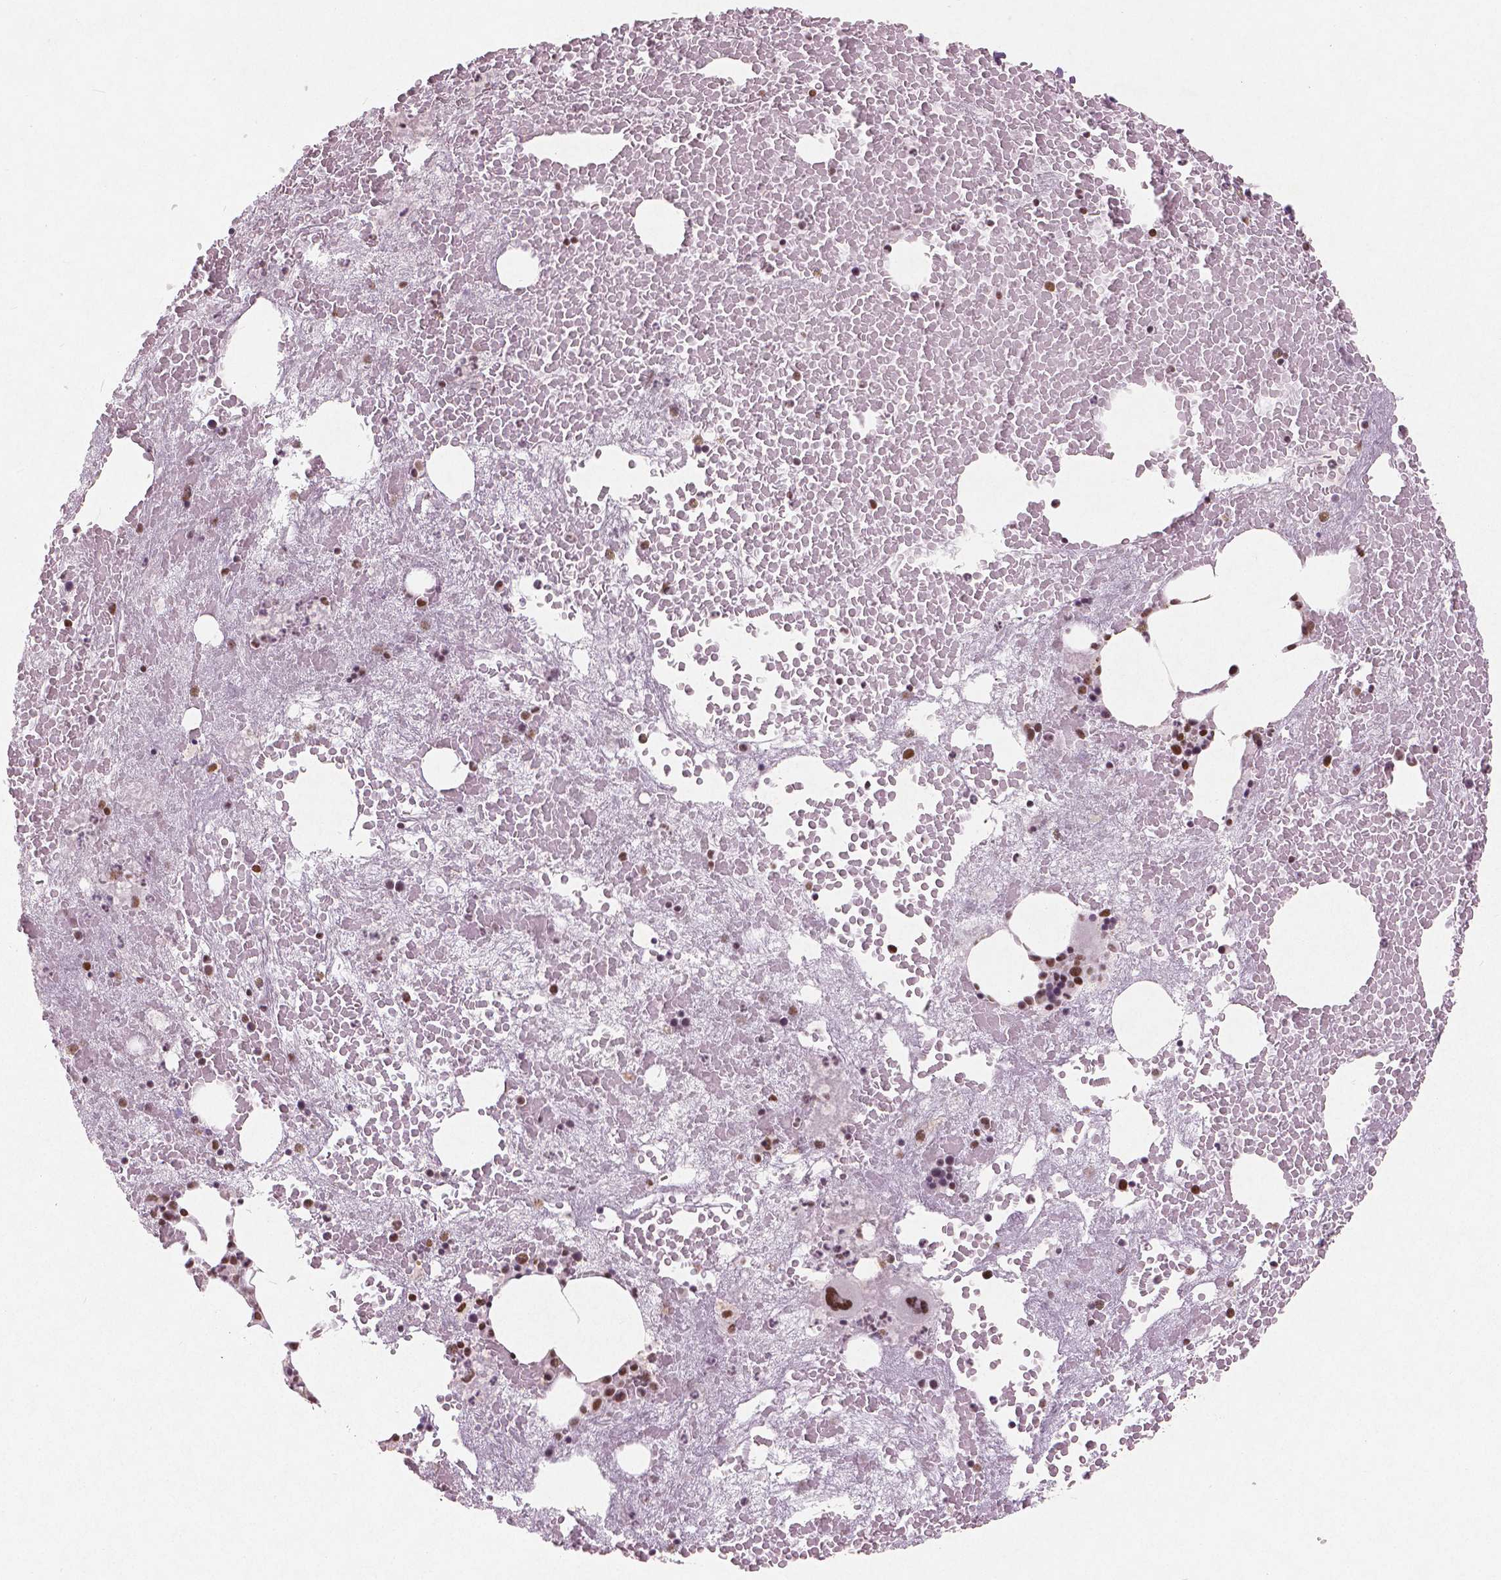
{"staining": {"intensity": "moderate", "quantity": ">75%", "location": "nuclear"}, "tissue": "bone marrow", "cell_type": "Hematopoietic cells", "image_type": "normal", "snomed": [{"axis": "morphology", "description": "Normal tissue, NOS"}, {"axis": "topography", "description": "Bone marrow"}], "caption": "This is an image of immunohistochemistry (IHC) staining of benign bone marrow, which shows moderate staining in the nuclear of hematopoietic cells.", "gene": "BRD4", "patient": {"sex": "male", "age": 81}}